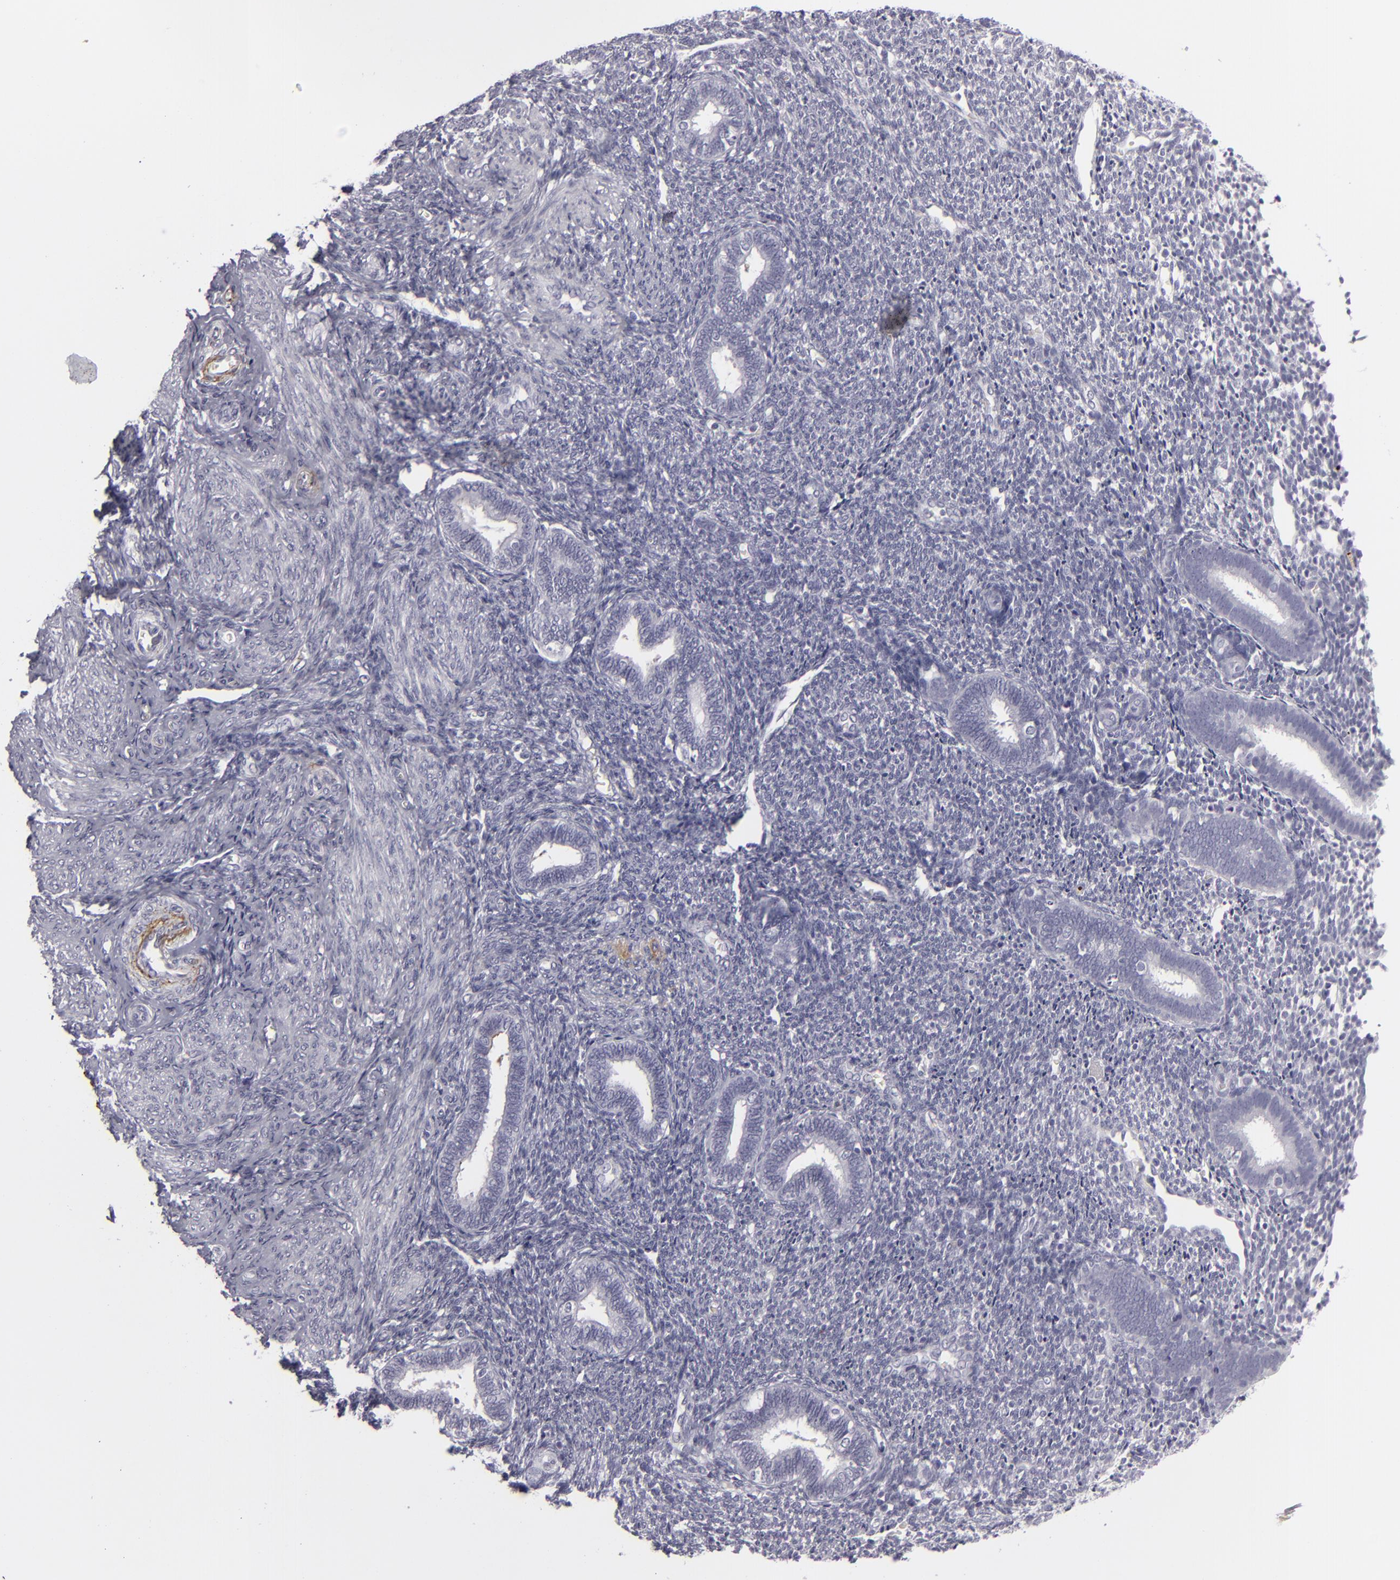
{"staining": {"intensity": "negative", "quantity": "none", "location": "none"}, "tissue": "endometrium", "cell_type": "Cells in endometrial stroma", "image_type": "normal", "snomed": [{"axis": "morphology", "description": "Normal tissue, NOS"}, {"axis": "topography", "description": "Endometrium"}], "caption": "DAB immunohistochemical staining of unremarkable endometrium exhibits no significant expression in cells in endometrial stroma. Brightfield microscopy of immunohistochemistry stained with DAB (3,3'-diaminobenzidine) (brown) and hematoxylin (blue), captured at high magnification.", "gene": "C9", "patient": {"sex": "female", "age": 27}}